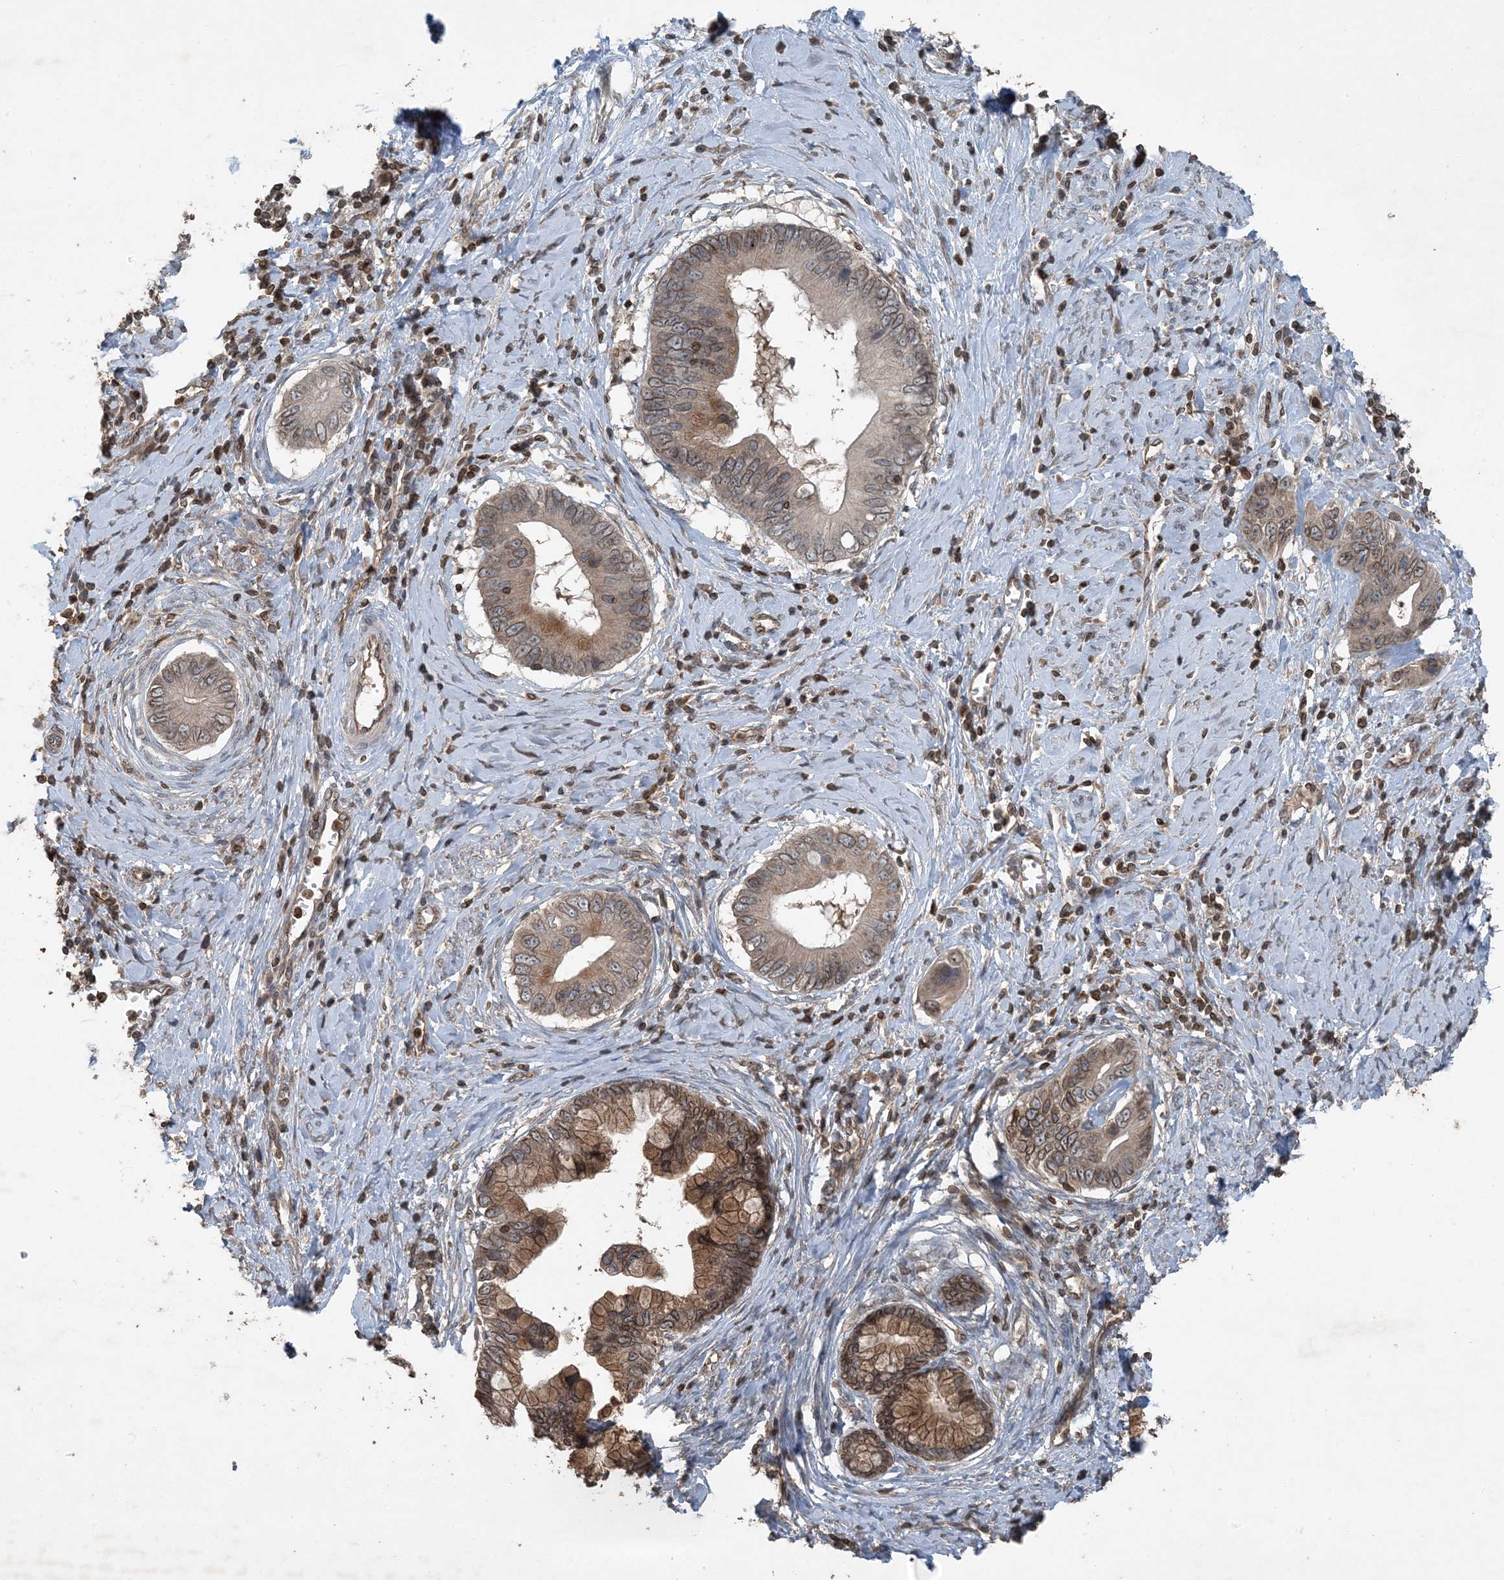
{"staining": {"intensity": "moderate", "quantity": ">75%", "location": "cytoplasmic/membranous,nuclear"}, "tissue": "cervical cancer", "cell_type": "Tumor cells", "image_type": "cancer", "snomed": [{"axis": "morphology", "description": "Adenocarcinoma, NOS"}, {"axis": "topography", "description": "Cervix"}], "caption": "Immunohistochemical staining of human cervical adenocarcinoma exhibits medium levels of moderate cytoplasmic/membranous and nuclear protein expression in about >75% of tumor cells.", "gene": "ZFAND2B", "patient": {"sex": "female", "age": 44}}